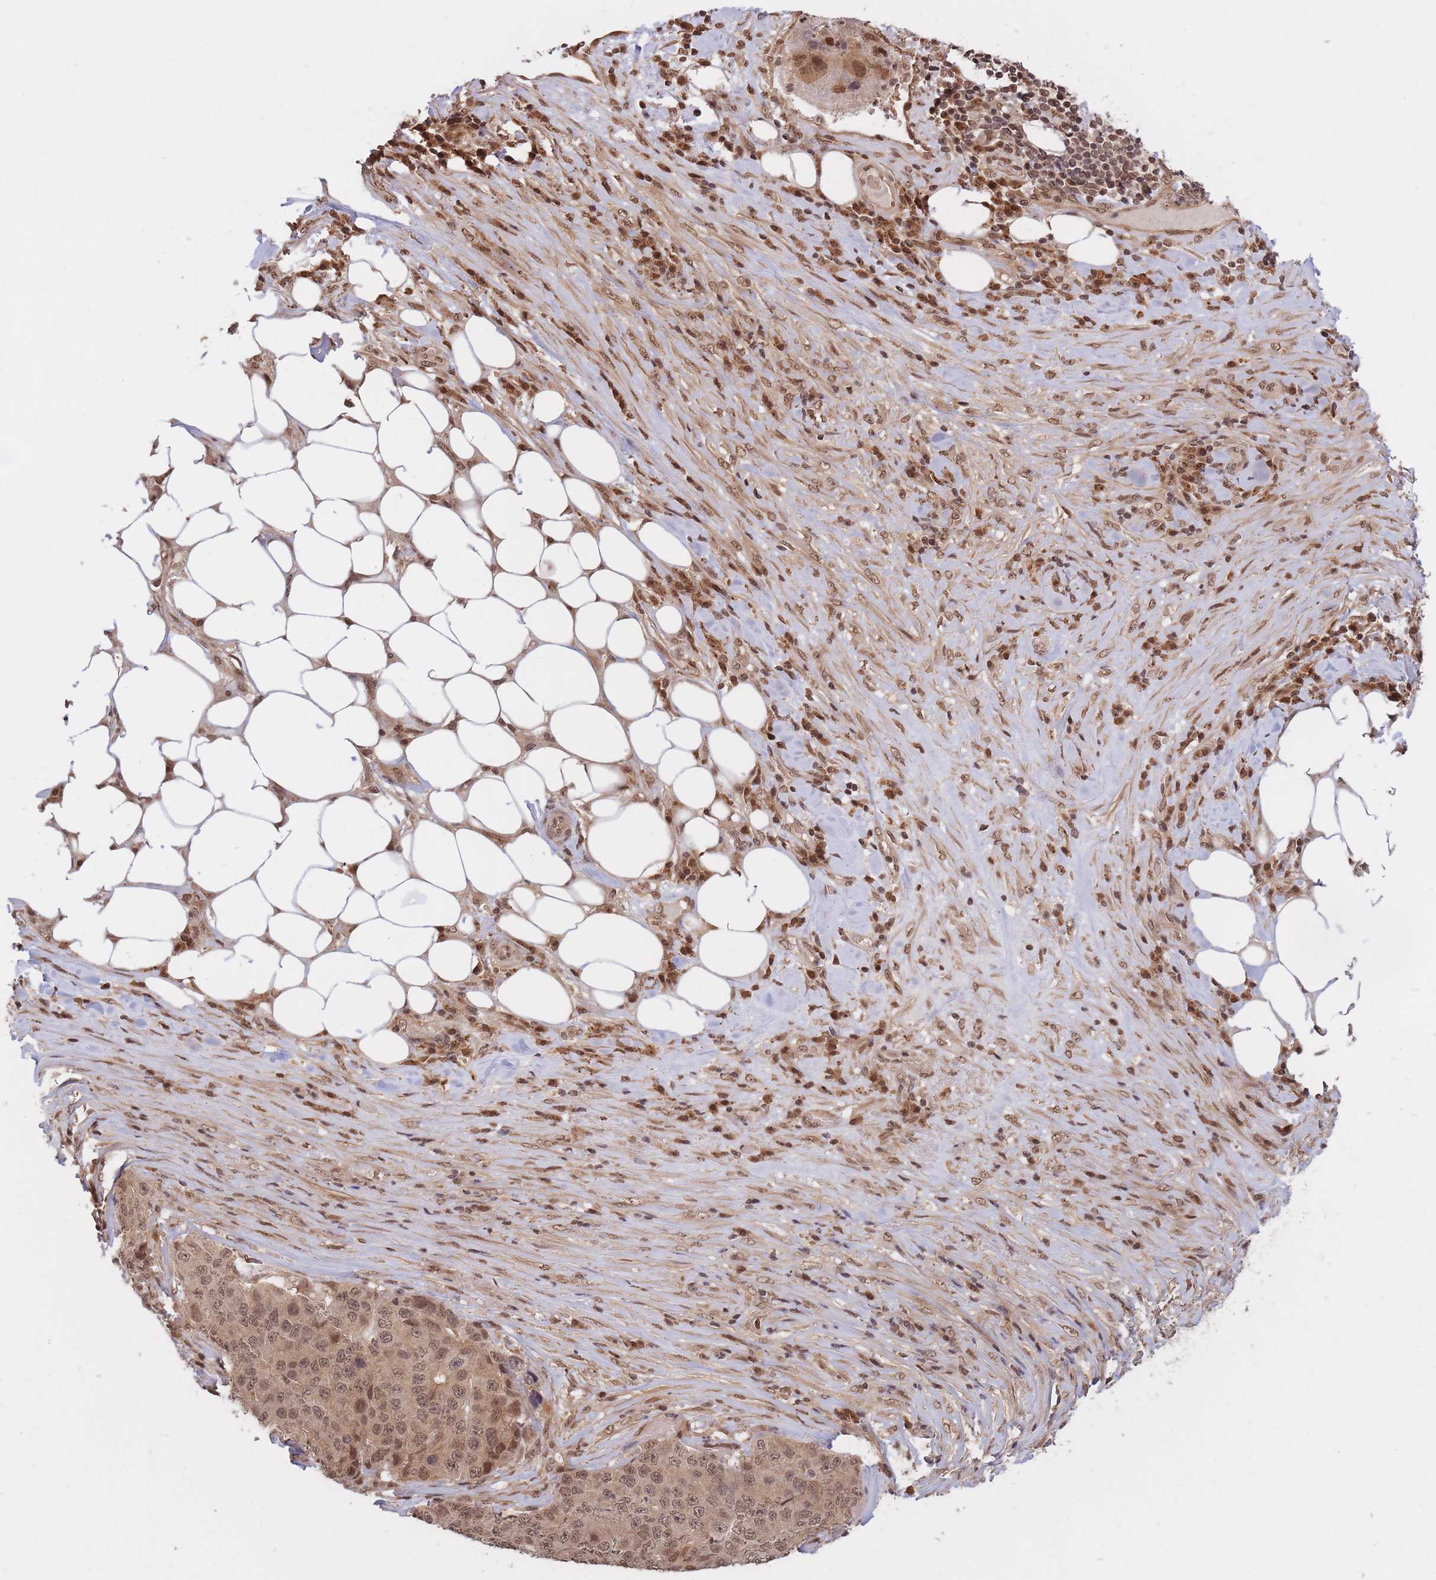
{"staining": {"intensity": "moderate", "quantity": ">75%", "location": "cytoplasmic/membranous,nuclear"}, "tissue": "stomach cancer", "cell_type": "Tumor cells", "image_type": "cancer", "snomed": [{"axis": "morphology", "description": "Adenocarcinoma, NOS"}, {"axis": "topography", "description": "Stomach"}], "caption": "Protein analysis of stomach cancer (adenocarcinoma) tissue shows moderate cytoplasmic/membranous and nuclear staining in about >75% of tumor cells.", "gene": "SRA1", "patient": {"sex": "male", "age": 71}}